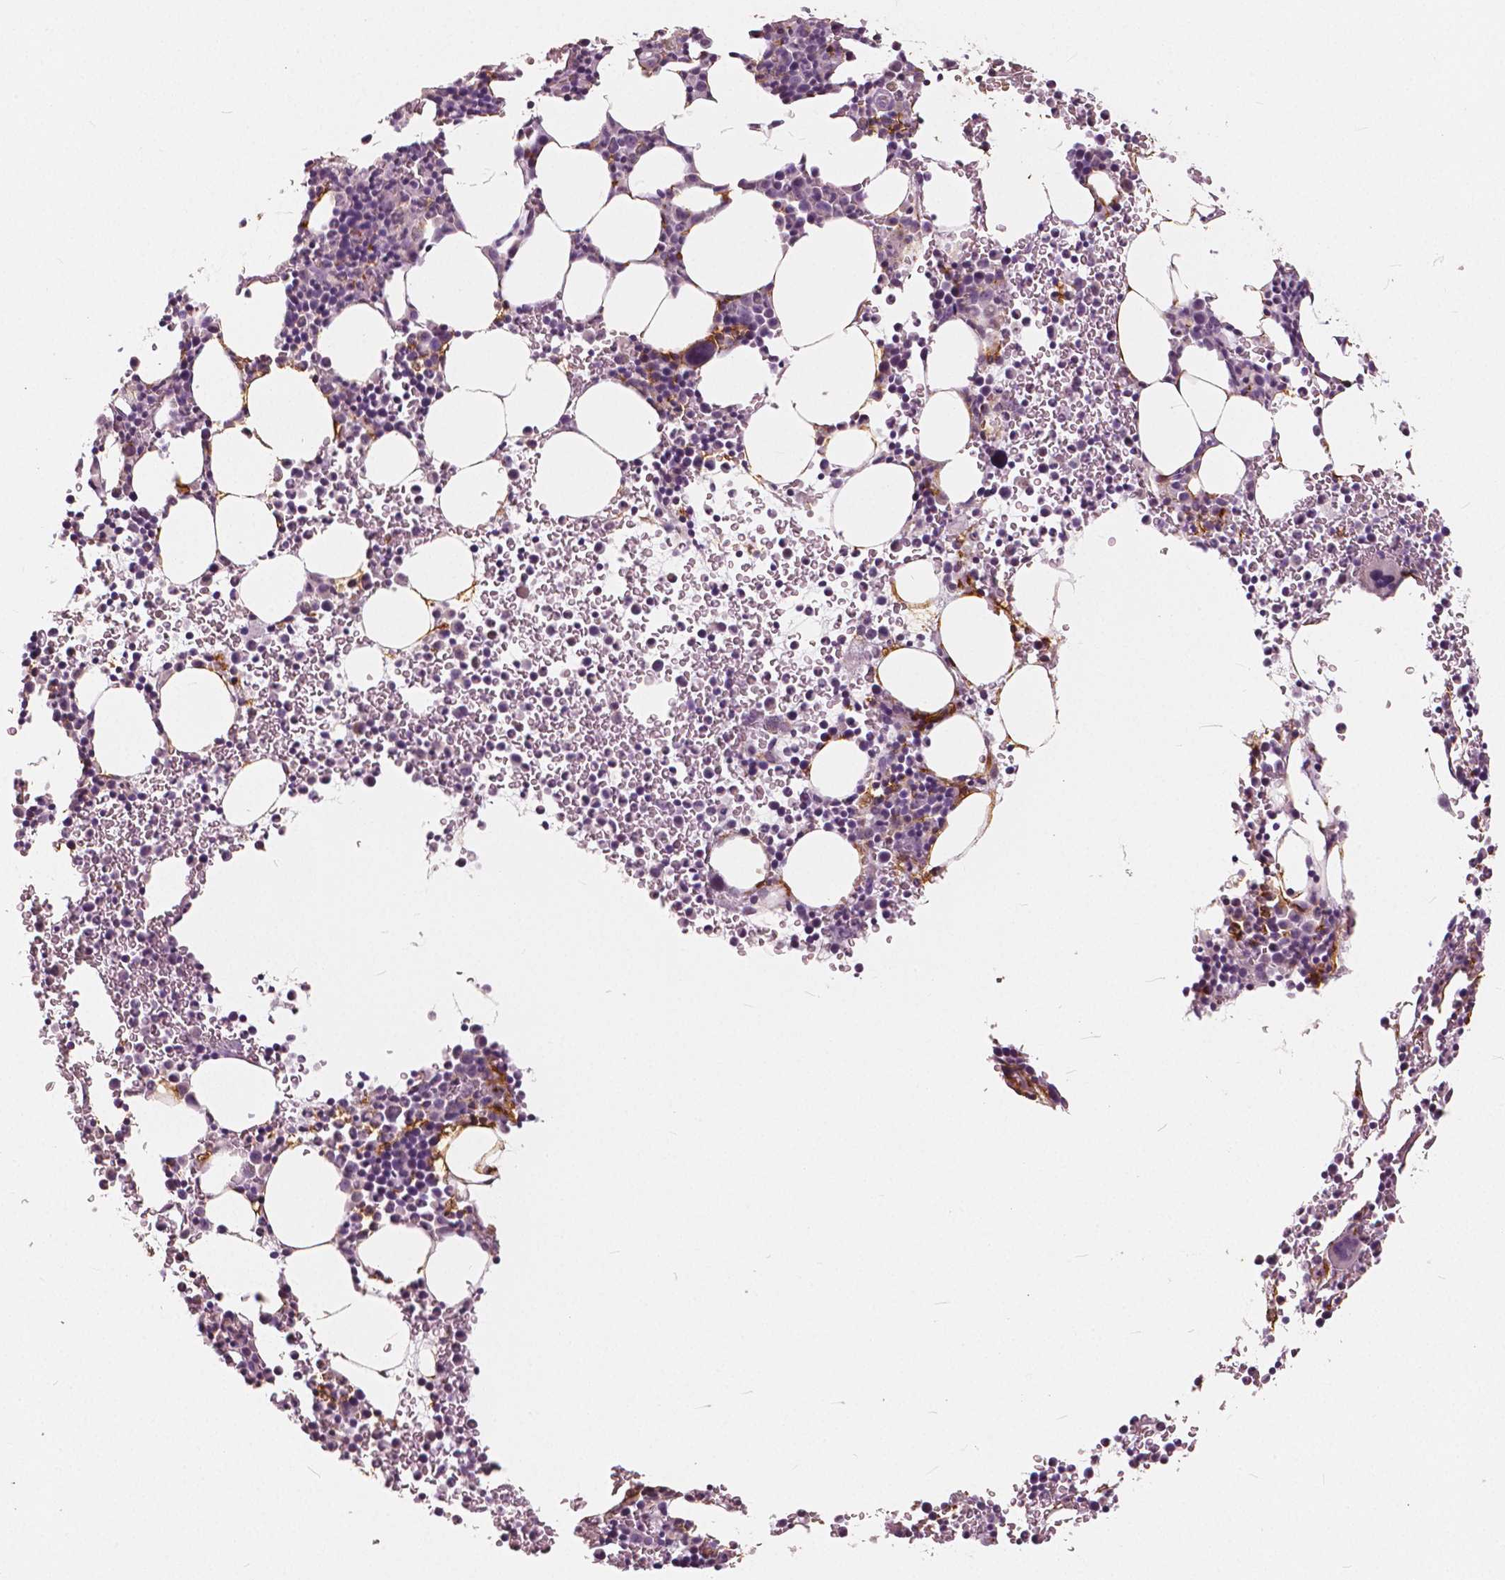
{"staining": {"intensity": "negative", "quantity": "none", "location": "none"}, "tissue": "bone marrow", "cell_type": "Hematopoietic cells", "image_type": "normal", "snomed": [{"axis": "morphology", "description": "Normal tissue, NOS"}, {"axis": "topography", "description": "Bone marrow"}], "caption": "This is an immunohistochemistry photomicrograph of unremarkable bone marrow. There is no positivity in hematopoietic cells.", "gene": "NANOG", "patient": {"sex": "male", "age": 58}}